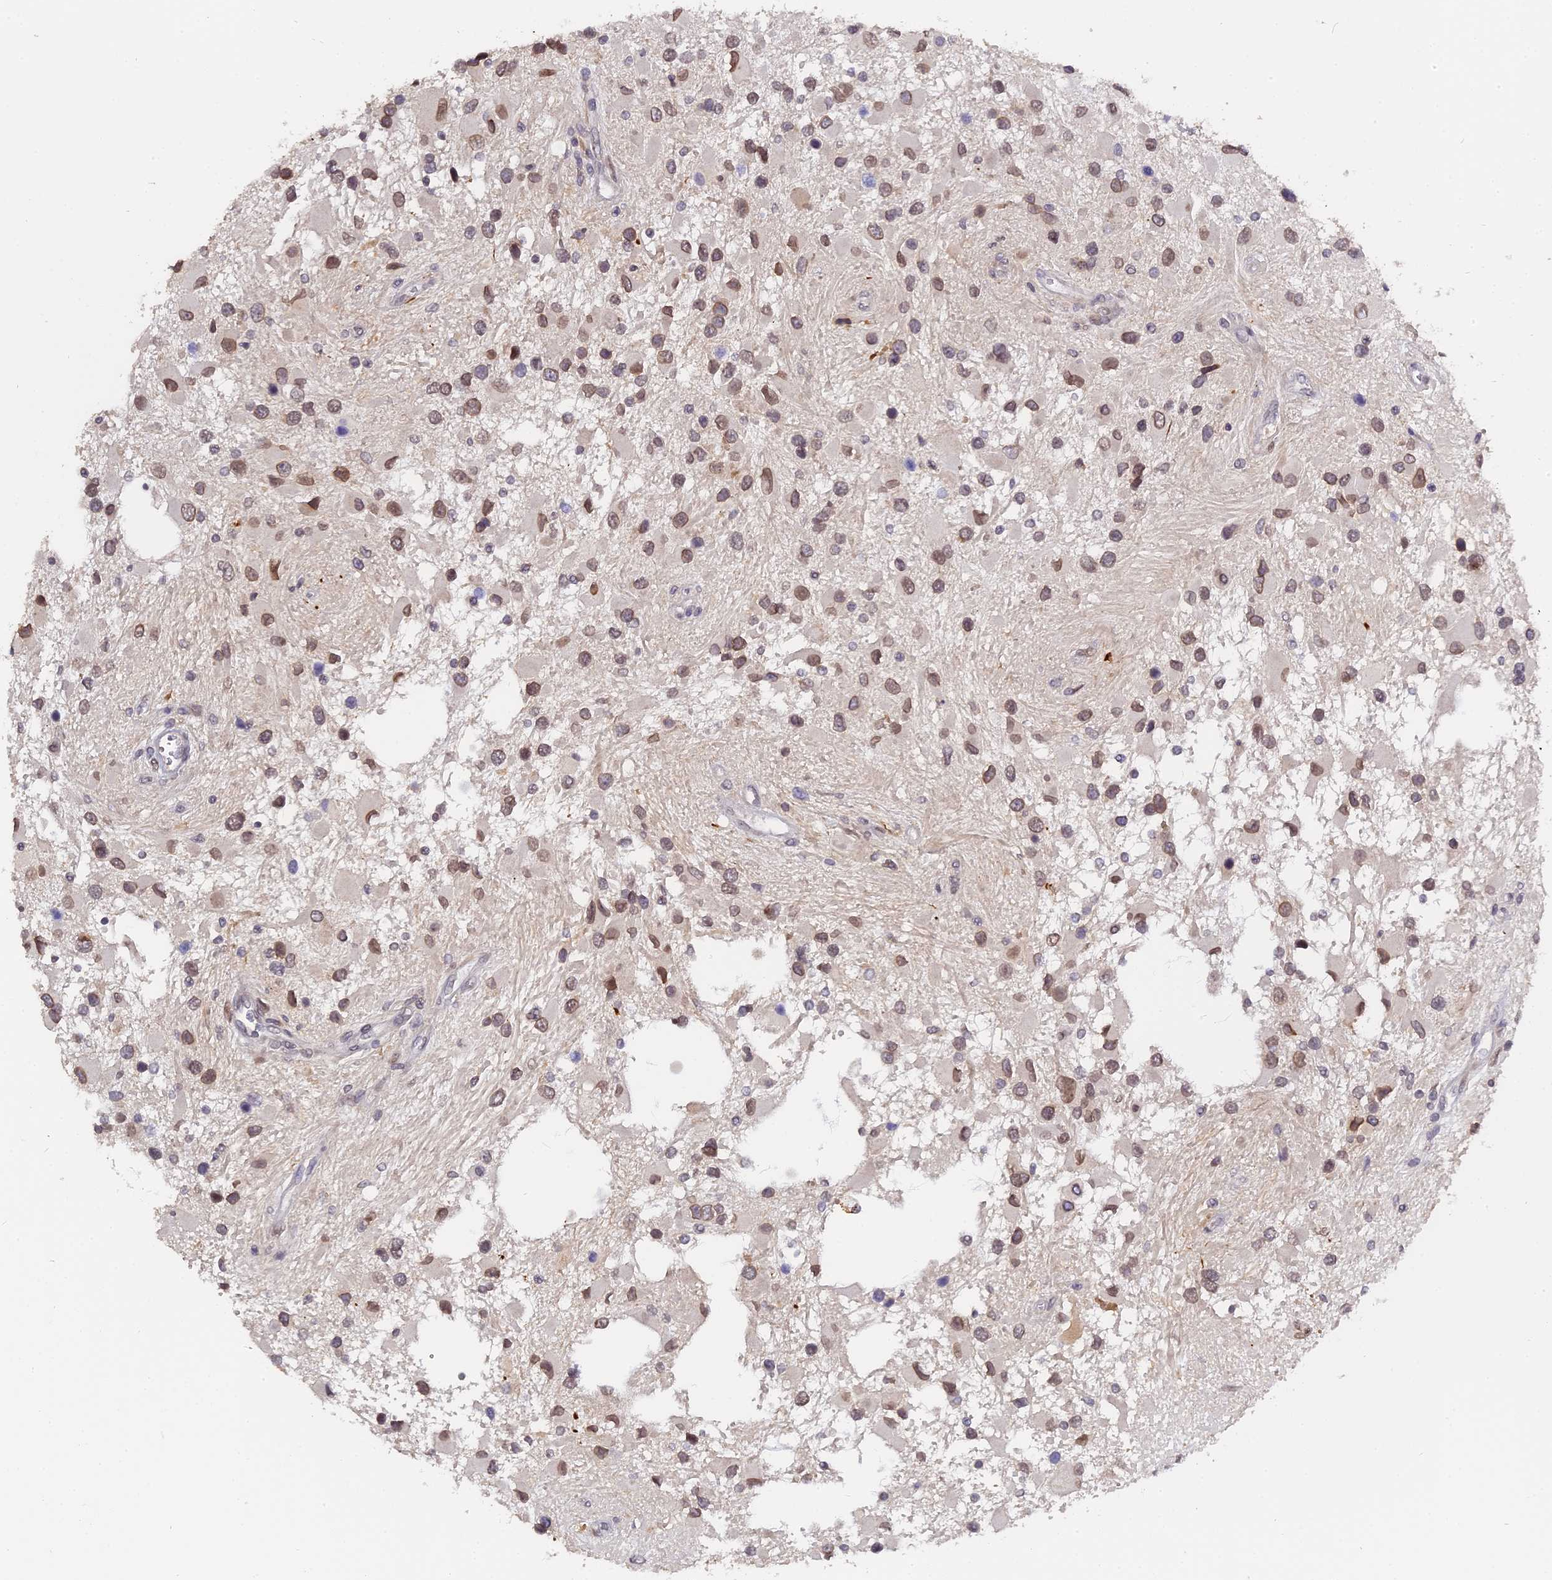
{"staining": {"intensity": "moderate", "quantity": ">75%", "location": "nuclear"}, "tissue": "glioma", "cell_type": "Tumor cells", "image_type": "cancer", "snomed": [{"axis": "morphology", "description": "Glioma, malignant, High grade"}, {"axis": "topography", "description": "Brain"}], "caption": "Immunohistochemistry (IHC) (DAB (3,3'-diaminobenzidine)) staining of malignant glioma (high-grade) demonstrates moderate nuclear protein staining in about >75% of tumor cells.", "gene": "PYGO1", "patient": {"sex": "male", "age": 53}}